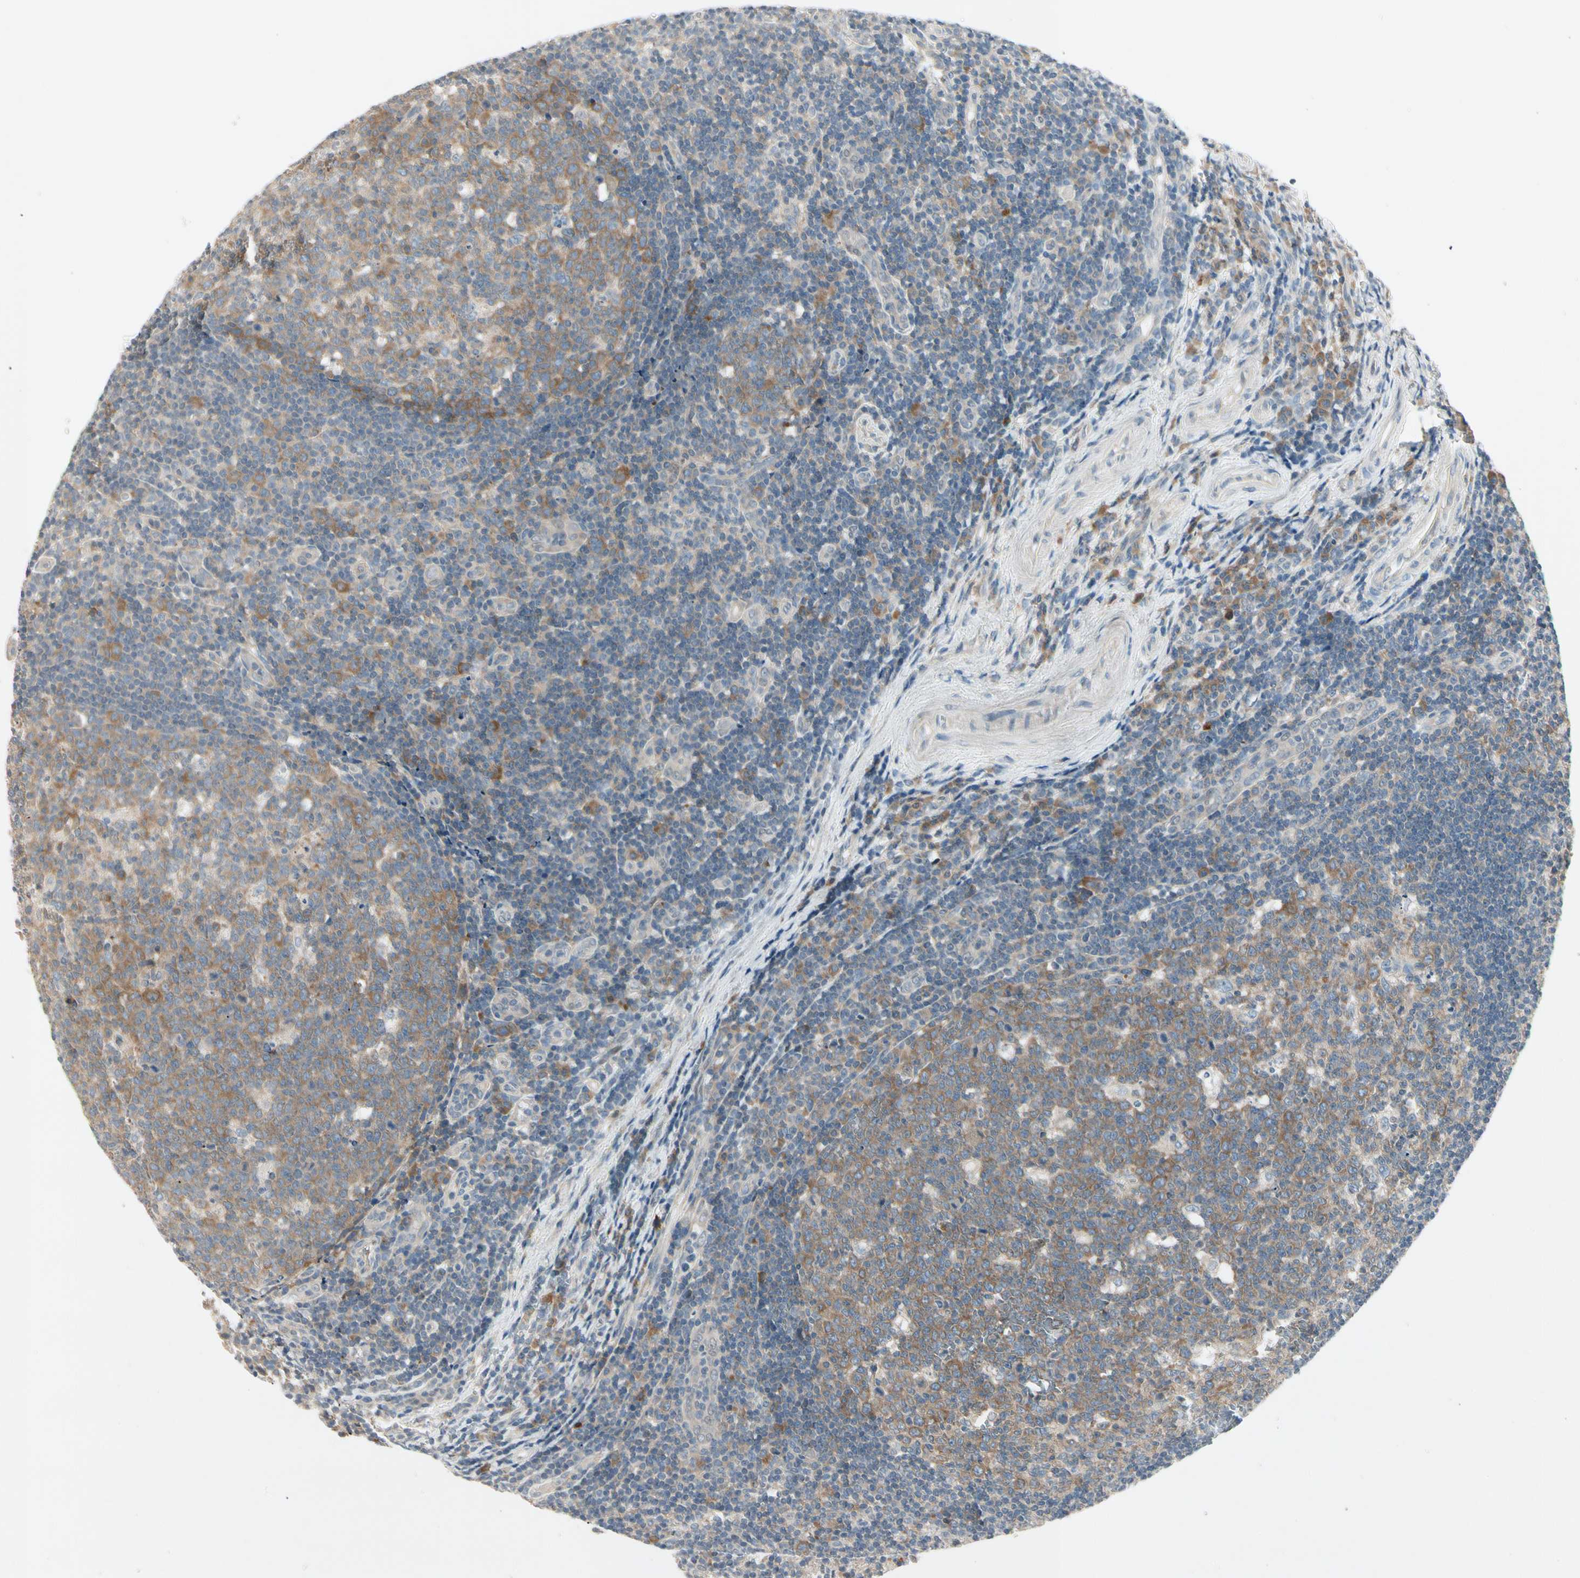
{"staining": {"intensity": "moderate", "quantity": ">75%", "location": "cytoplasmic/membranous"}, "tissue": "tonsil", "cell_type": "Germinal center cells", "image_type": "normal", "snomed": [{"axis": "morphology", "description": "Normal tissue, NOS"}, {"axis": "topography", "description": "Tonsil"}], "caption": "Moderate cytoplasmic/membranous positivity for a protein is present in about >75% of germinal center cells of benign tonsil using IHC.", "gene": "IL1R1", "patient": {"sex": "female", "age": 40}}